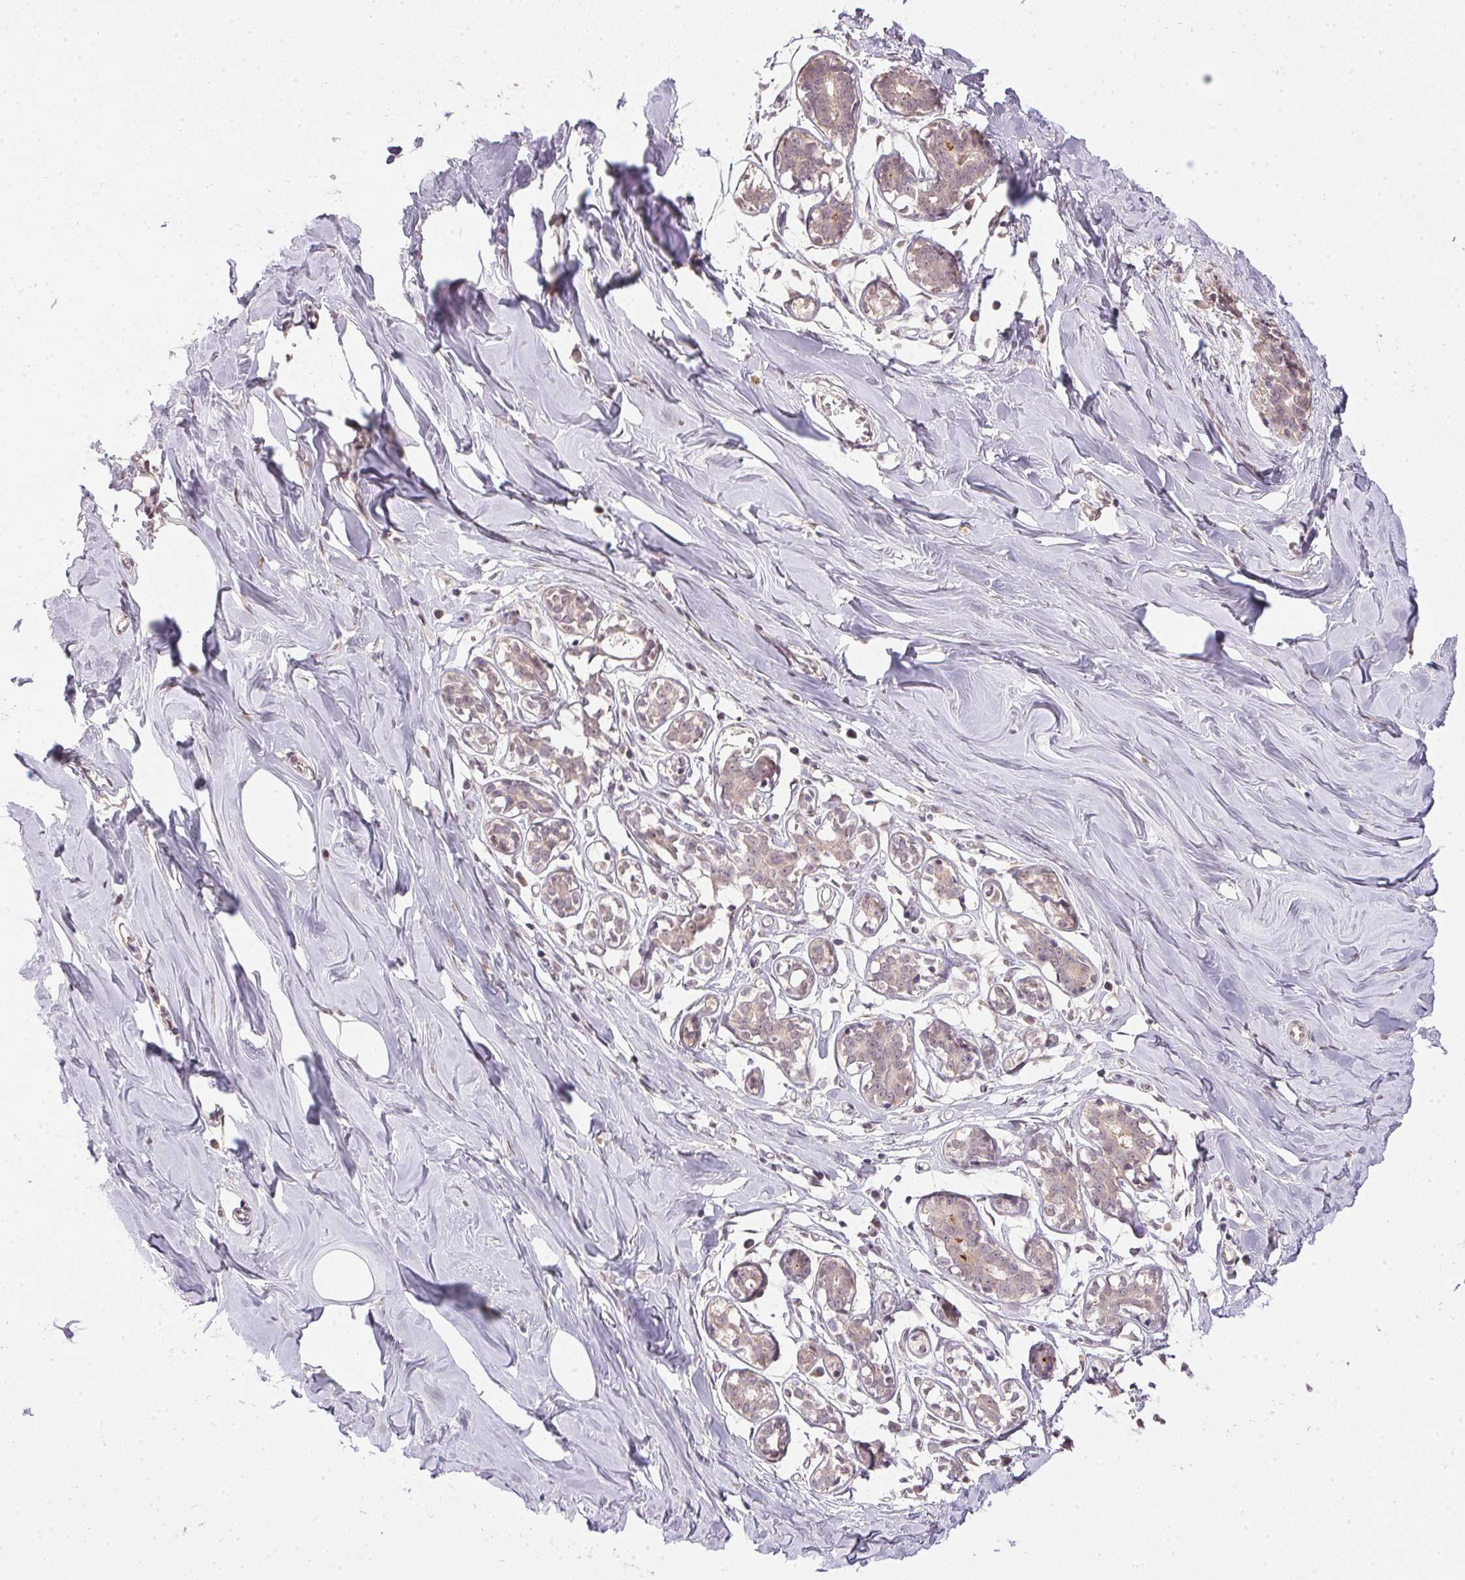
{"staining": {"intensity": "negative", "quantity": "none", "location": "none"}, "tissue": "breast", "cell_type": "Adipocytes", "image_type": "normal", "snomed": [{"axis": "morphology", "description": "Normal tissue, NOS"}, {"axis": "topography", "description": "Breast"}], "caption": "High power microscopy micrograph of an immunohistochemistry micrograph of benign breast, revealing no significant positivity in adipocytes. (Brightfield microscopy of DAB immunohistochemistry at high magnification).", "gene": "PPP4R4", "patient": {"sex": "female", "age": 27}}